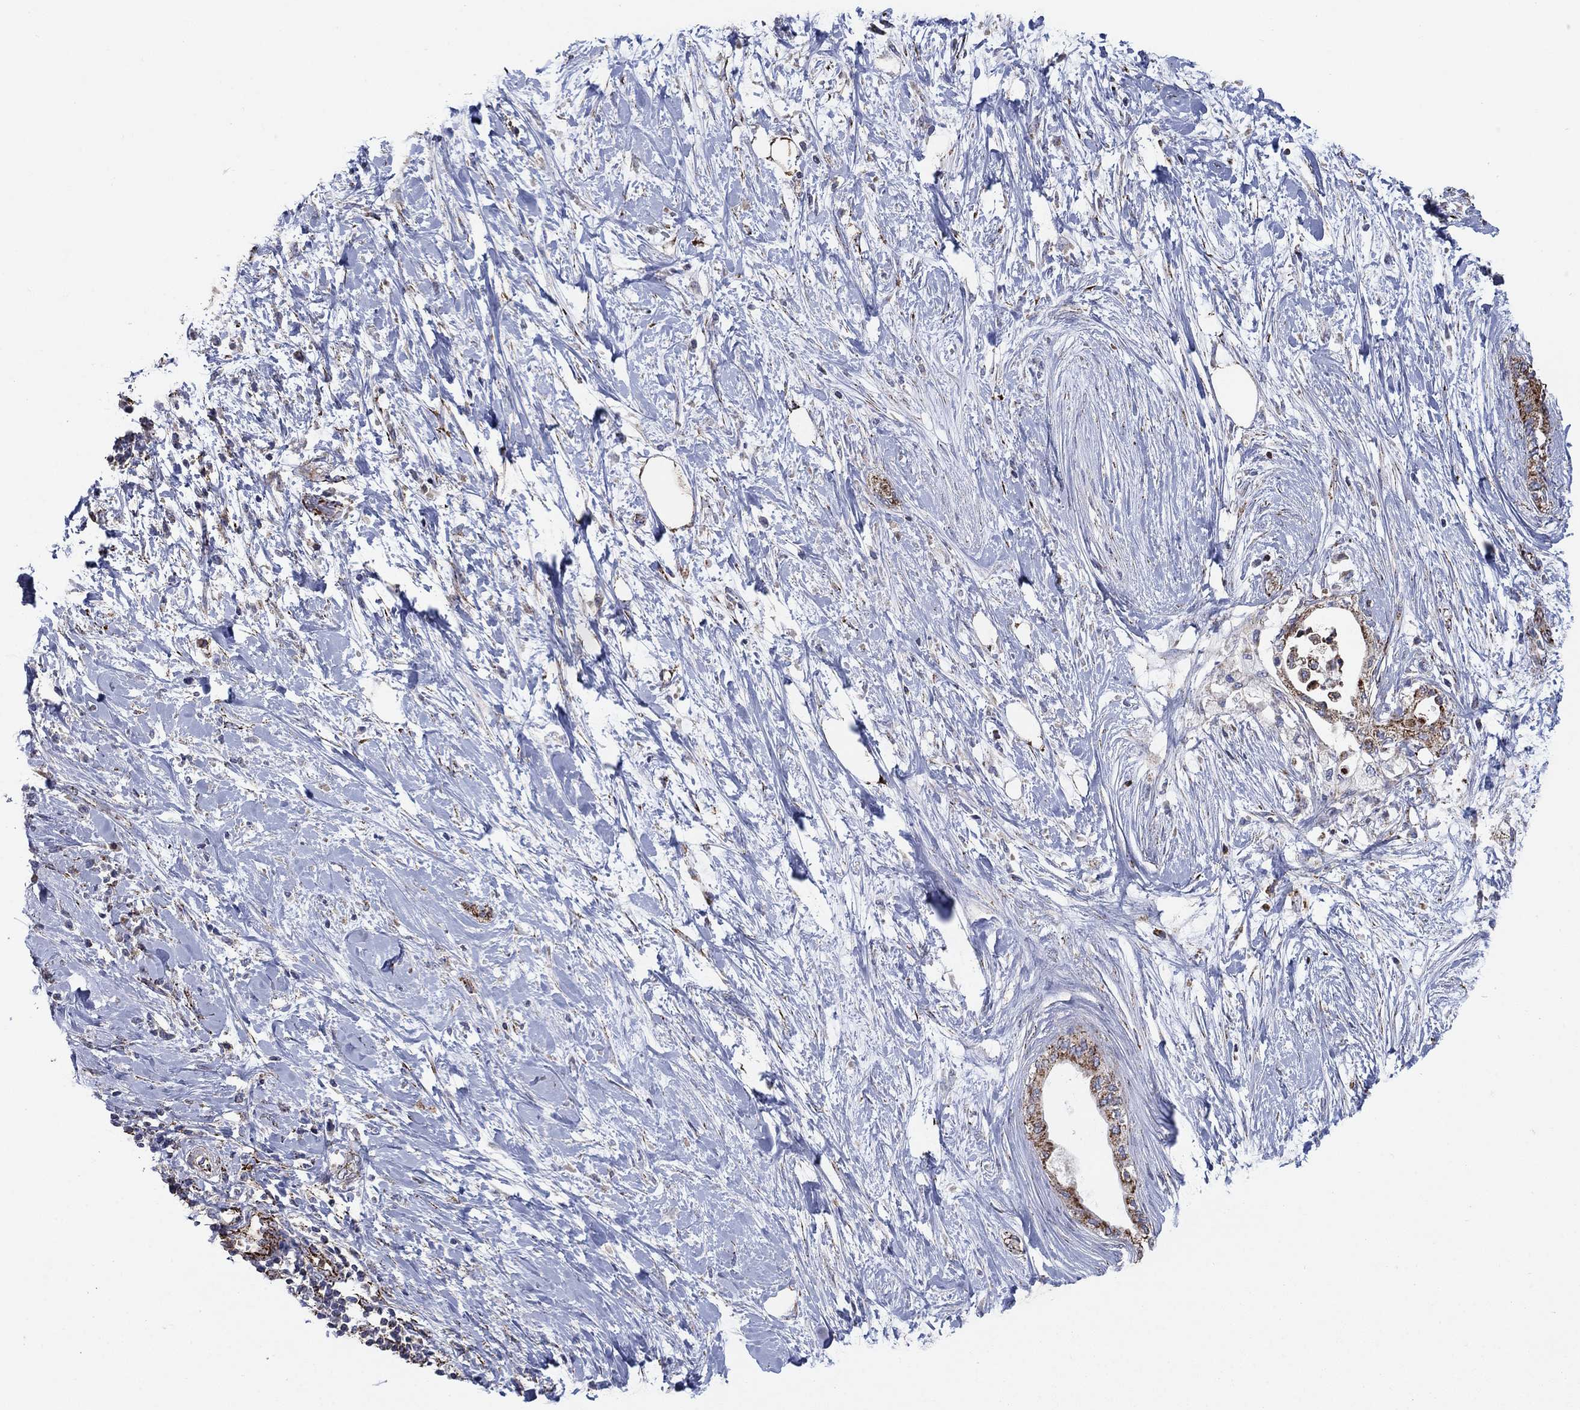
{"staining": {"intensity": "strong", "quantity": "25%-75%", "location": "cytoplasmic/membranous"}, "tissue": "pancreatic cancer", "cell_type": "Tumor cells", "image_type": "cancer", "snomed": [{"axis": "morphology", "description": "Normal tissue, NOS"}, {"axis": "morphology", "description": "Adenocarcinoma, NOS"}, {"axis": "topography", "description": "Pancreas"}, {"axis": "topography", "description": "Duodenum"}], "caption": "Protein analysis of pancreatic cancer tissue reveals strong cytoplasmic/membranous staining in about 25%-75% of tumor cells.", "gene": "PNPLA2", "patient": {"sex": "female", "age": 60}}